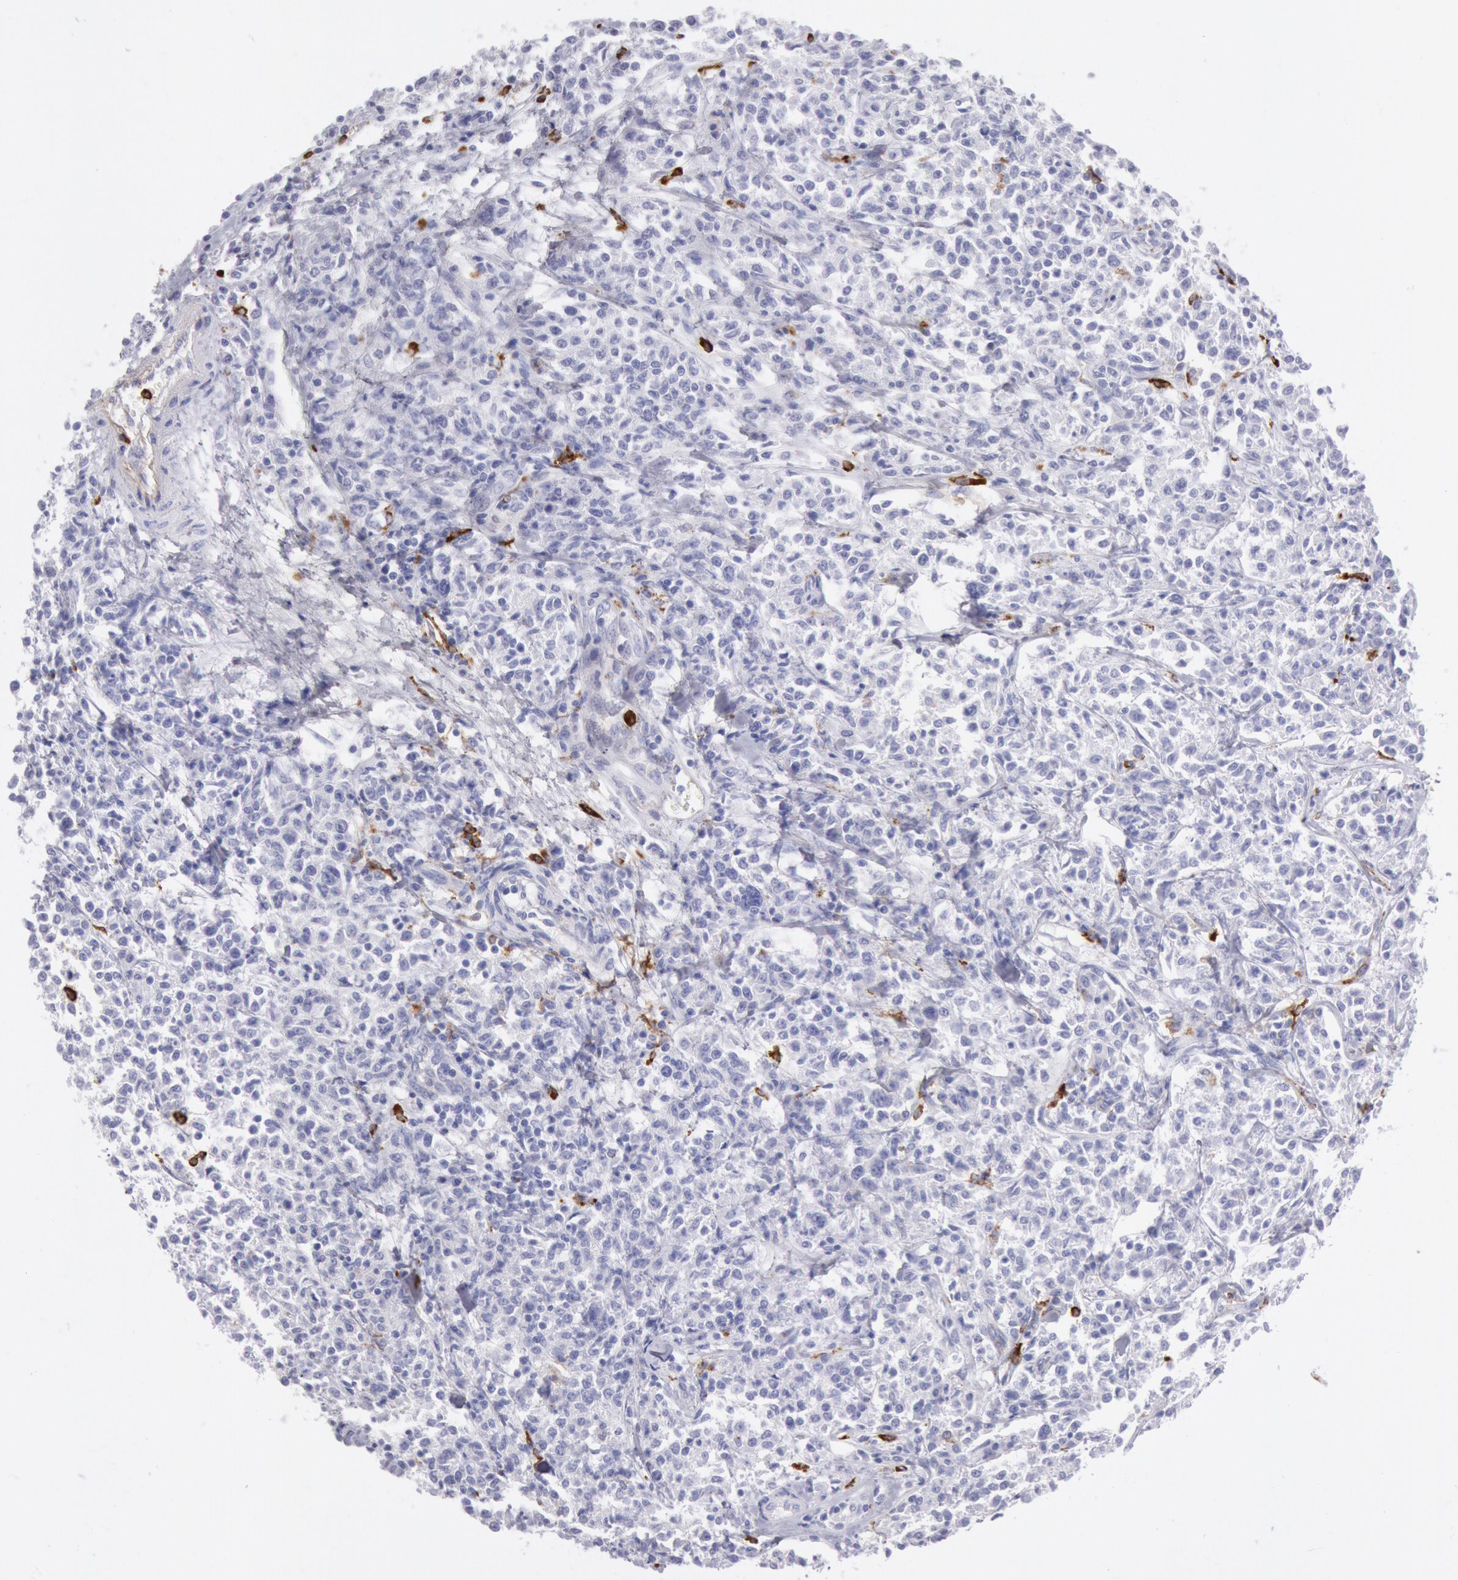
{"staining": {"intensity": "negative", "quantity": "none", "location": "none"}, "tissue": "lymphoma", "cell_type": "Tumor cells", "image_type": "cancer", "snomed": [{"axis": "morphology", "description": "Malignant lymphoma, non-Hodgkin's type, Low grade"}, {"axis": "topography", "description": "Small intestine"}], "caption": "This histopathology image is of lymphoma stained with immunohistochemistry to label a protein in brown with the nuclei are counter-stained blue. There is no staining in tumor cells.", "gene": "FCN1", "patient": {"sex": "female", "age": 59}}